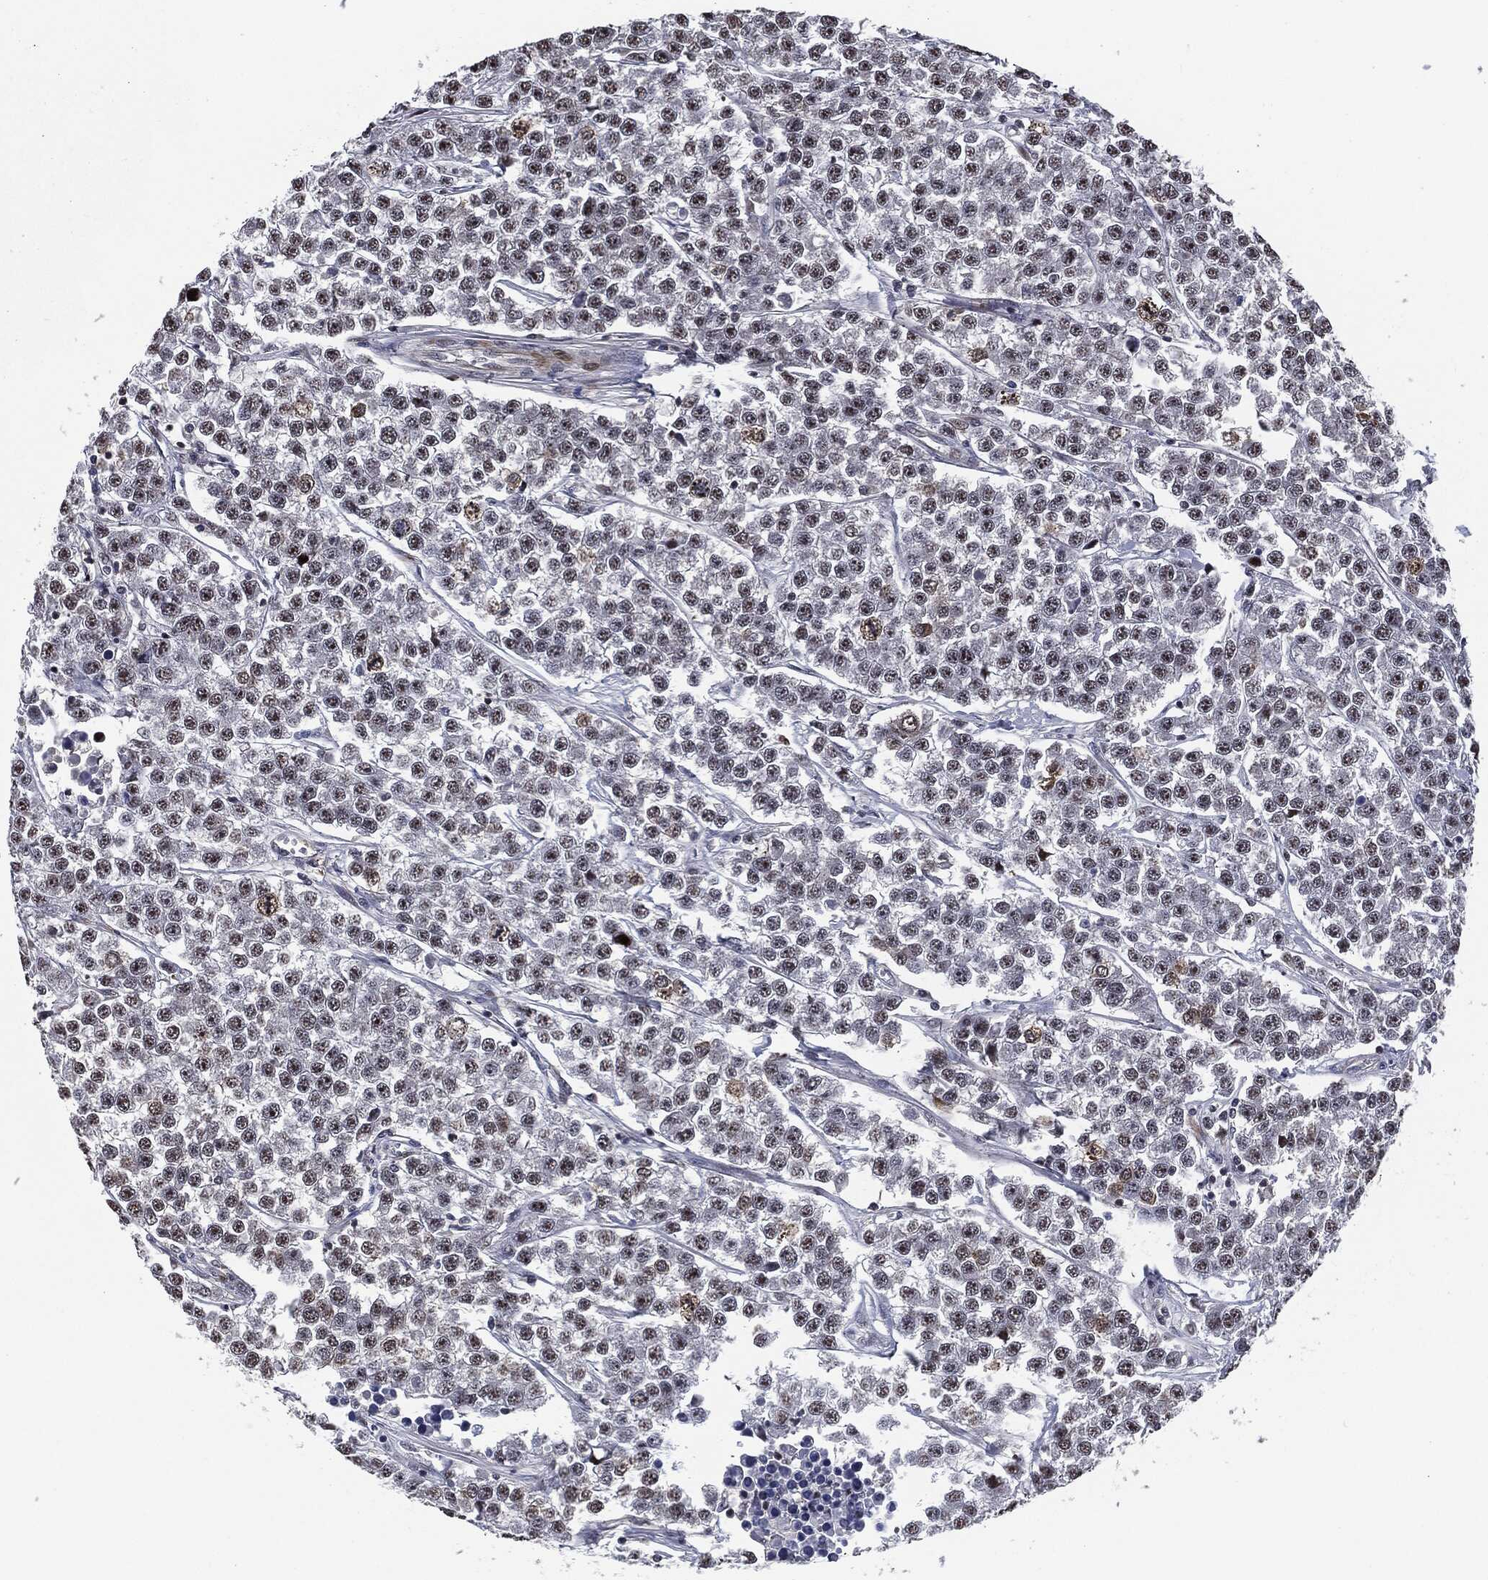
{"staining": {"intensity": "strong", "quantity": "<25%", "location": "nuclear"}, "tissue": "testis cancer", "cell_type": "Tumor cells", "image_type": "cancer", "snomed": [{"axis": "morphology", "description": "Seminoma, NOS"}, {"axis": "topography", "description": "Testis"}], "caption": "The immunohistochemical stain shows strong nuclear positivity in tumor cells of testis cancer (seminoma) tissue.", "gene": "AKT2", "patient": {"sex": "male", "age": 59}}